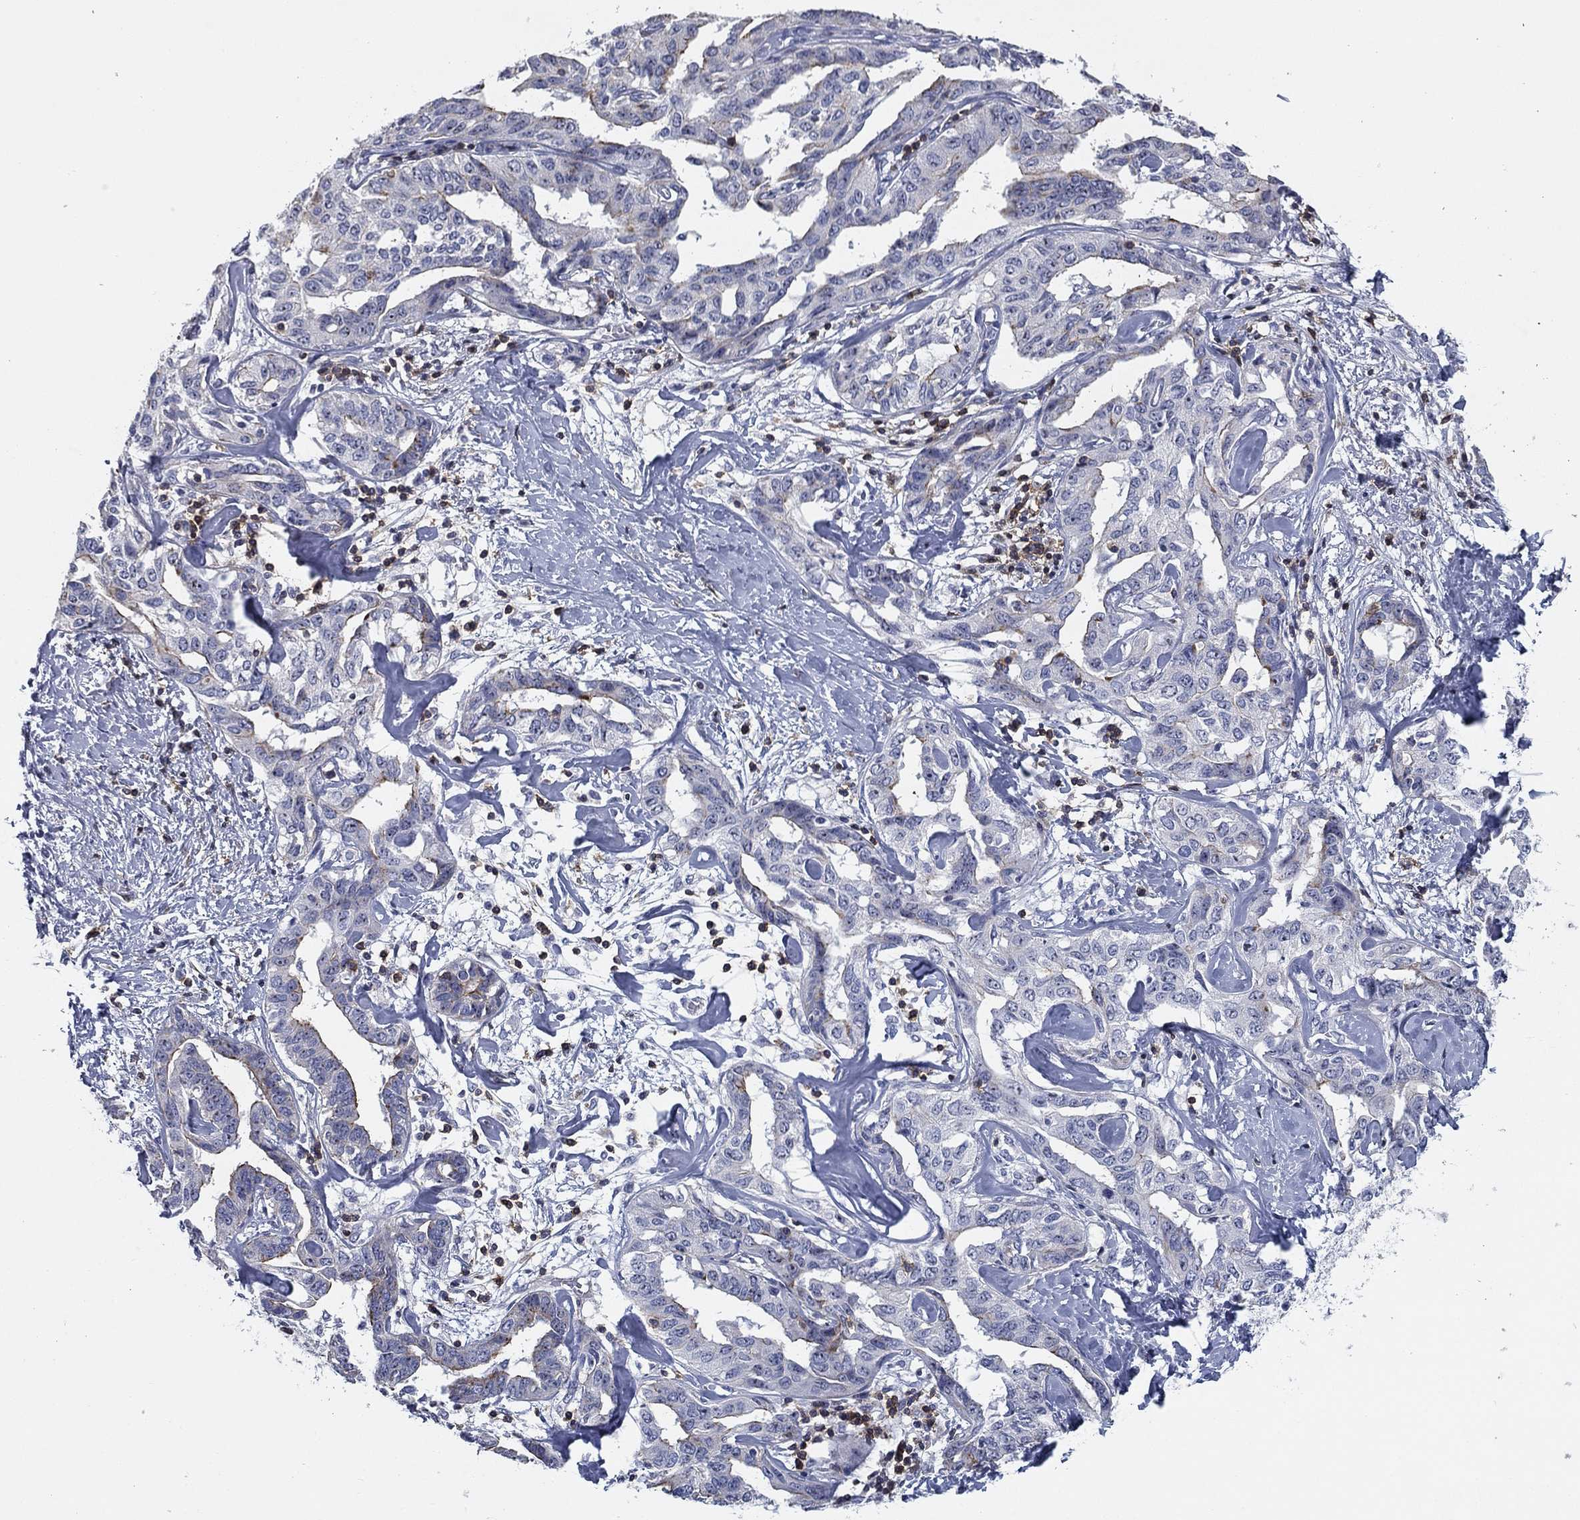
{"staining": {"intensity": "moderate", "quantity": "<25%", "location": "cytoplasmic/membranous"}, "tissue": "liver cancer", "cell_type": "Tumor cells", "image_type": "cancer", "snomed": [{"axis": "morphology", "description": "Cholangiocarcinoma"}, {"axis": "topography", "description": "Liver"}], "caption": "Liver cholangiocarcinoma stained with a brown dye displays moderate cytoplasmic/membranous positive staining in approximately <25% of tumor cells.", "gene": "SIT1", "patient": {"sex": "male", "age": 59}}